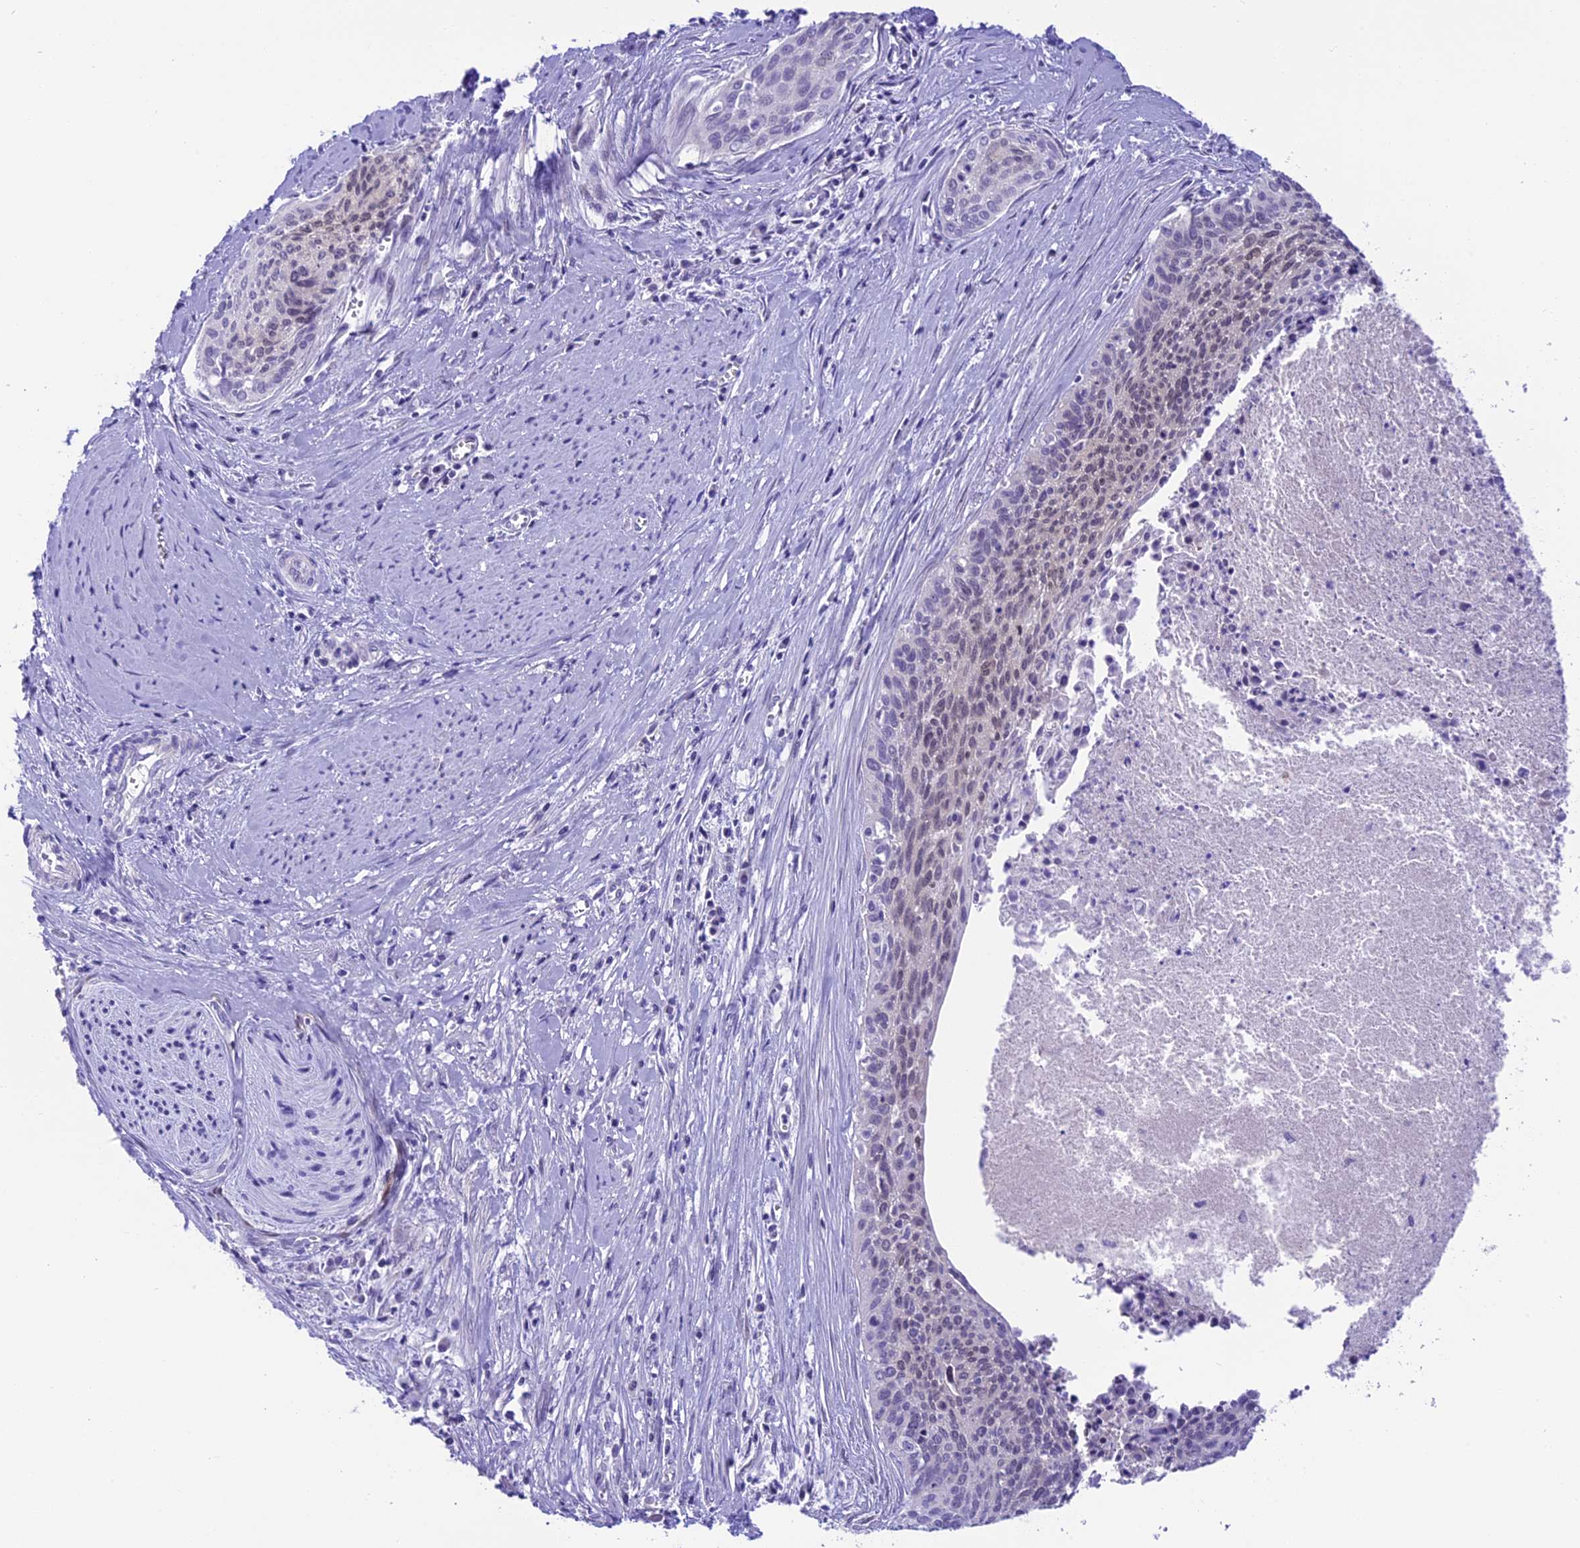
{"staining": {"intensity": "negative", "quantity": "none", "location": "none"}, "tissue": "cervical cancer", "cell_type": "Tumor cells", "image_type": "cancer", "snomed": [{"axis": "morphology", "description": "Squamous cell carcinoma, NOS"}, {"axis": "topography", "description": "Cervix"}], "caption": "This is an immunohistochemistry (IHC) histopathology image of human squamous cell carcinoma (cervical). There is no positivity in tumor cells.", "gene": "PRR15", "patient": {"sex": "female", "age": 55}}